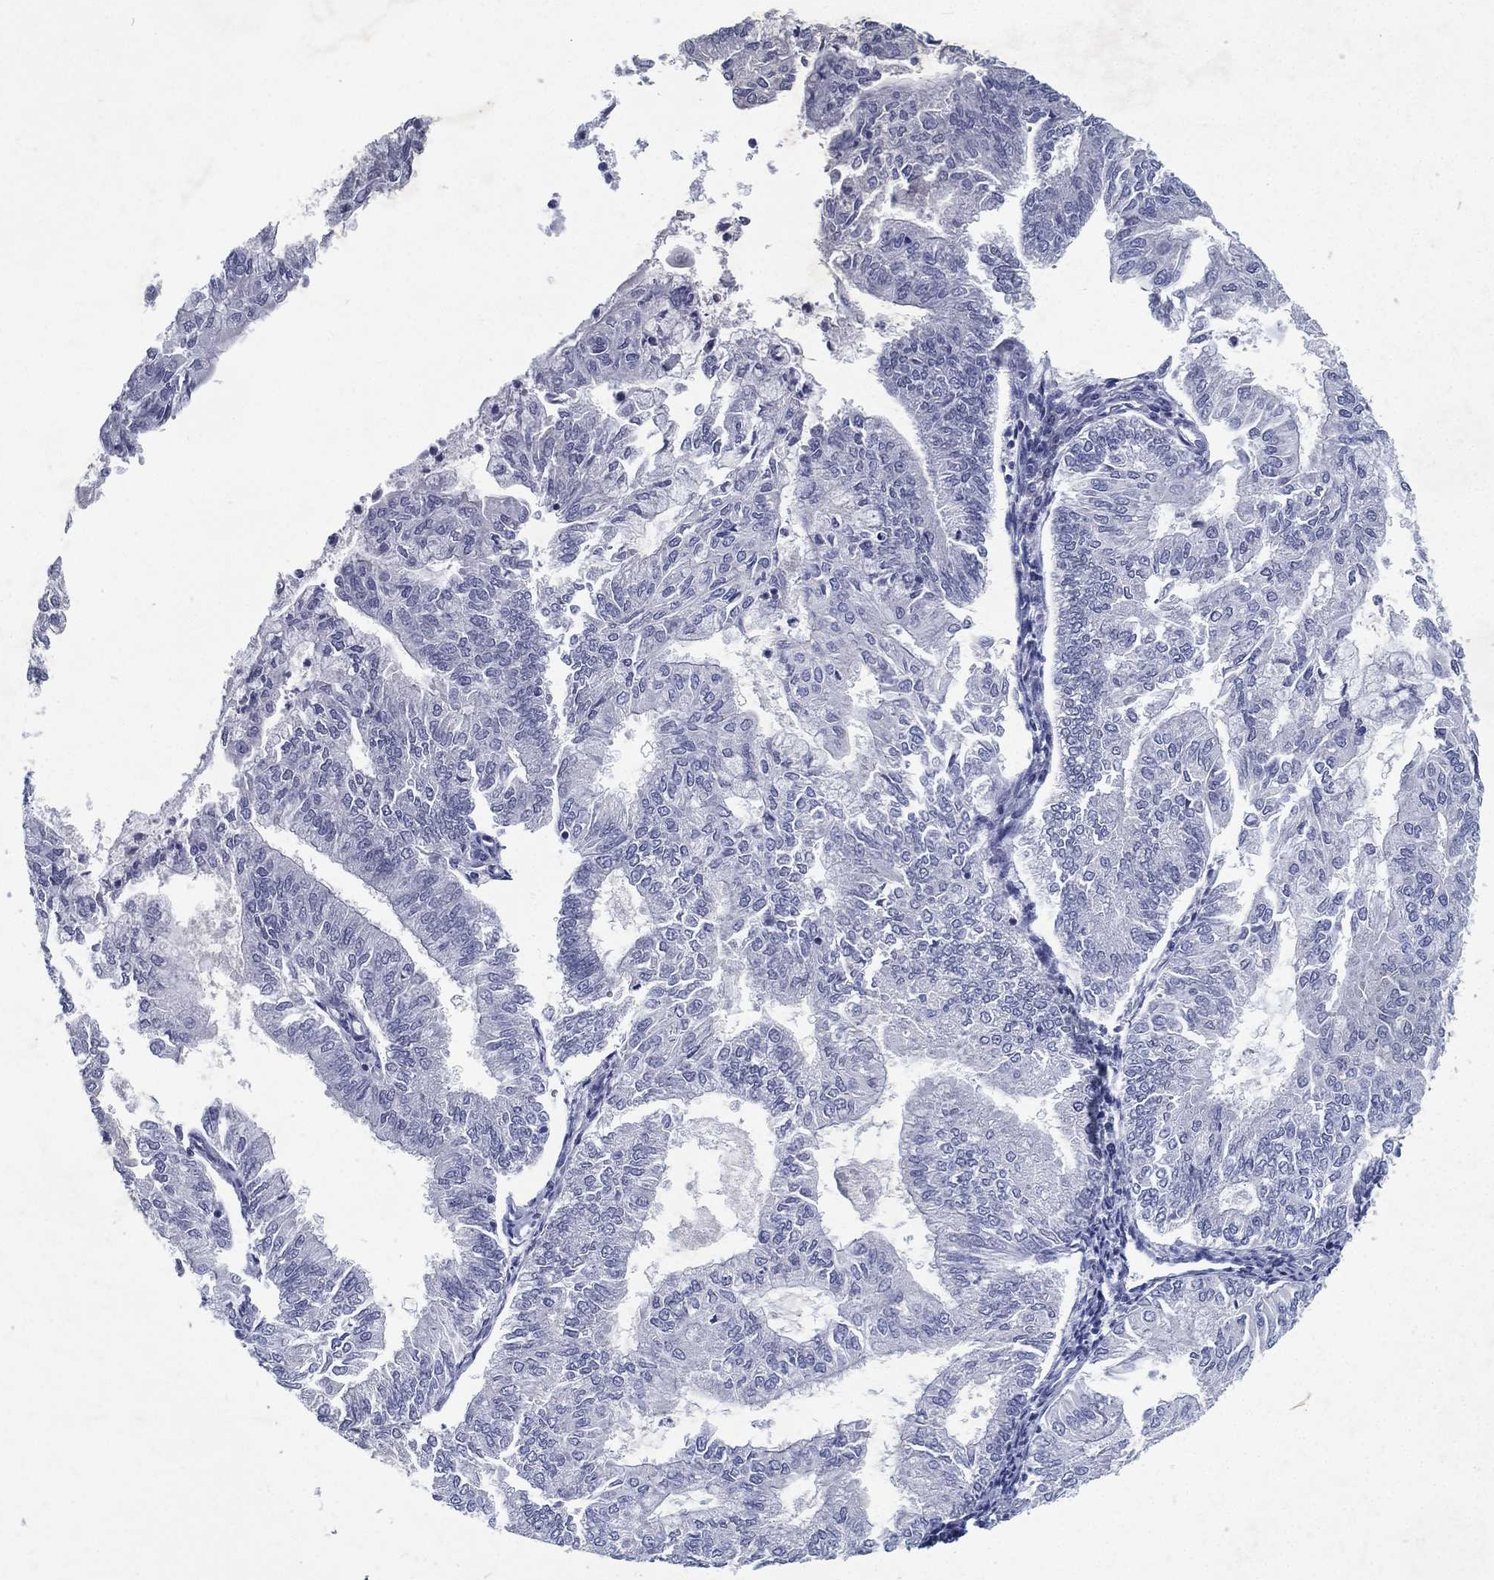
{"staining": {"intensity": "negative", "quantity": "none", "location": "none"}, "tissue": "endometrial cancer", "cell_type": "Tumor cells", "image_type": "cancer", "snomed": [{"axis": "morphology", "description": "Adenocarcinoma, NOS"}, {"axis": "topography", "description": "Endometrium"}], "caption": "Tumor cells are negative for protein expression in human endometrial adenocarcinoma.", "gene": "RGS13", "patient": {"sex": "female", "age": 59}}